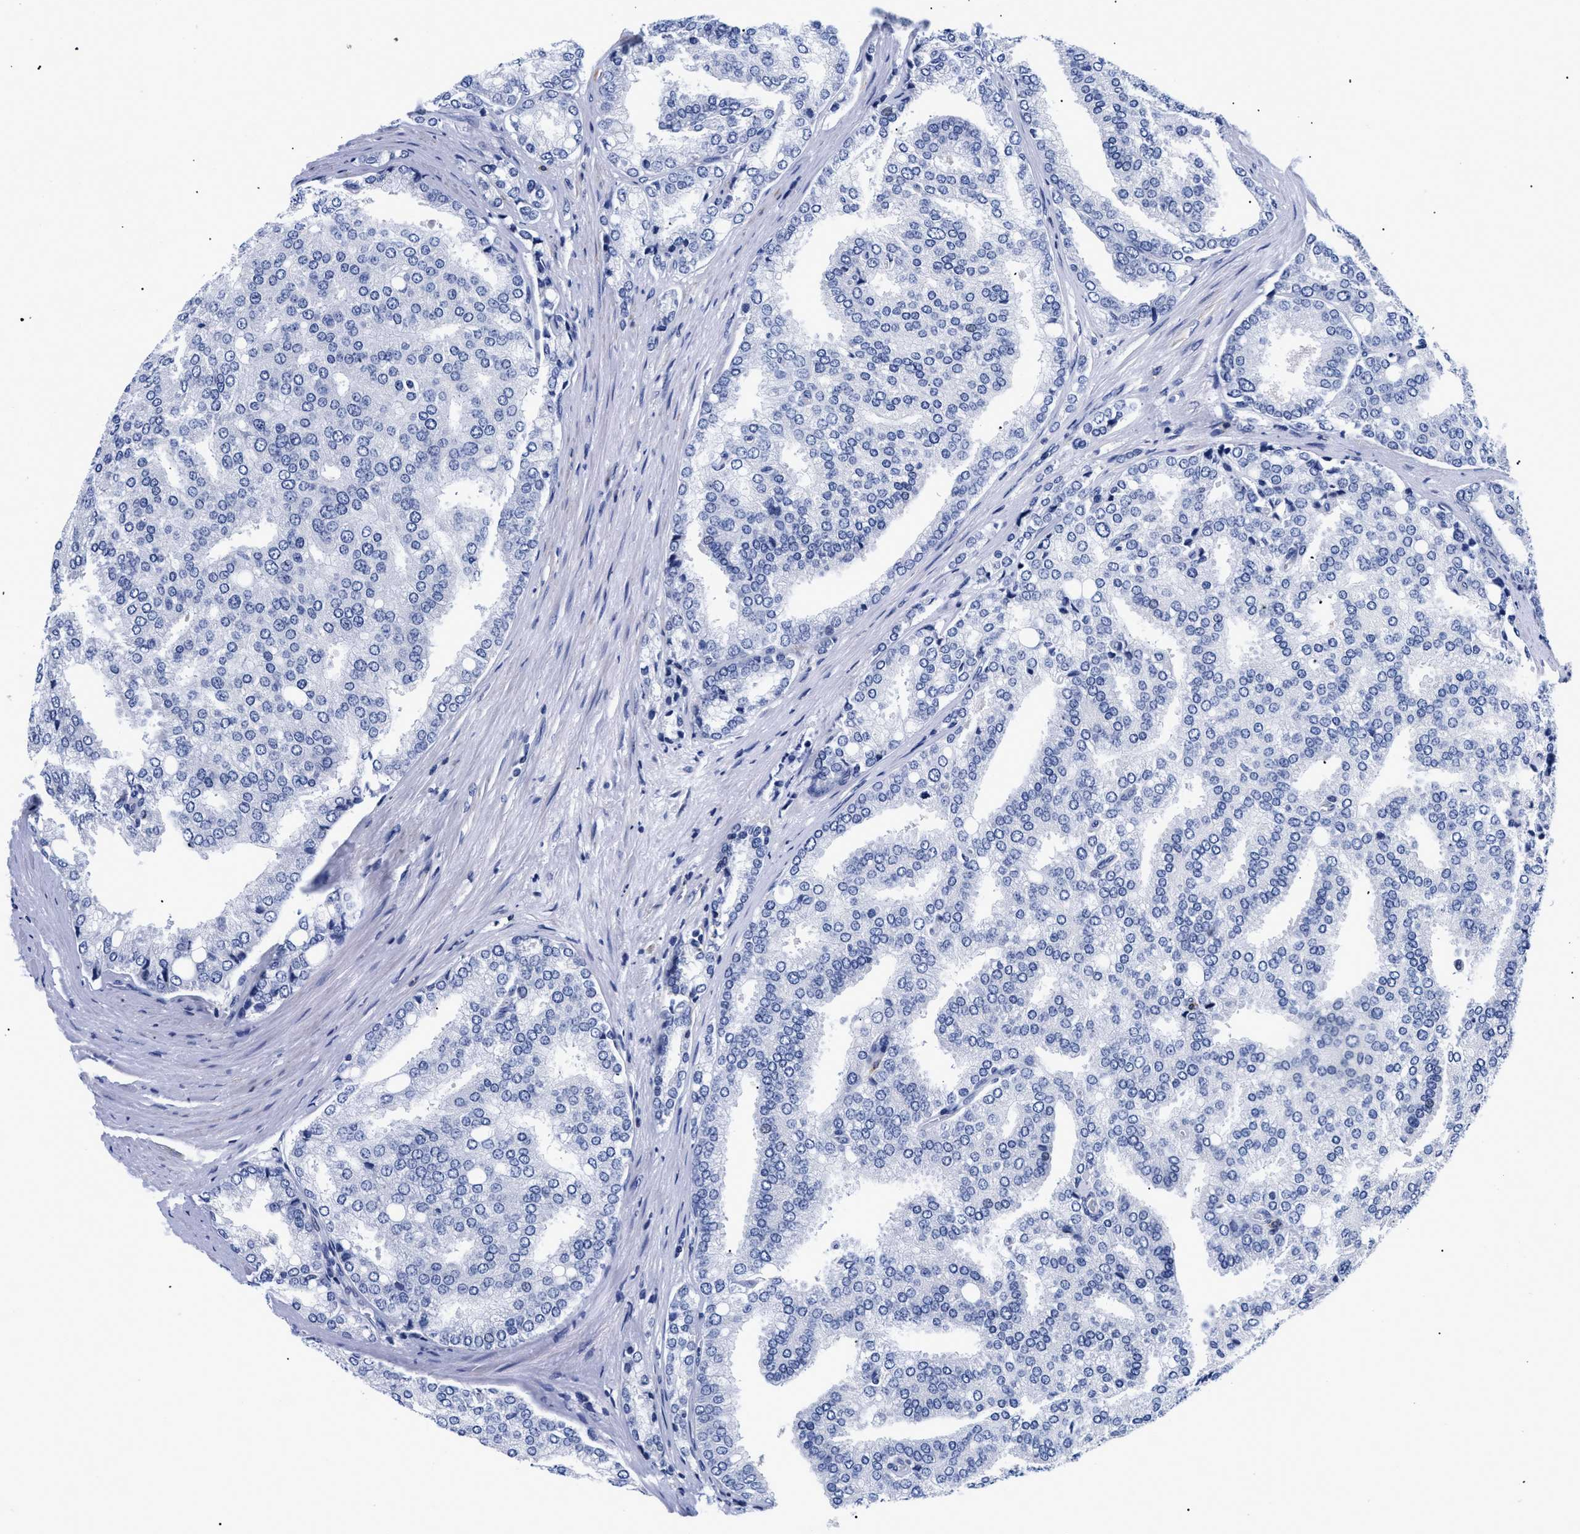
{"staining": {"intensity": "negative", "quantity": "none", "location": "none"}, "tissue": "prostate cancer", "cell_type": "Tumor cells", "image_type": "cancer", "snomed": [{"axis": "morphology", "description": "Adenocarcinoma, High grade"}, {"axis": "topography", "description": "Prostate"}], "caption": "Immunohistochemistry (IHC) of prostate cancer (adenocarcinoma (high-grade)) reveals no expression in tumor cells.", "gene": "SHD", "patient": {"sex": "male", "age": 50}}